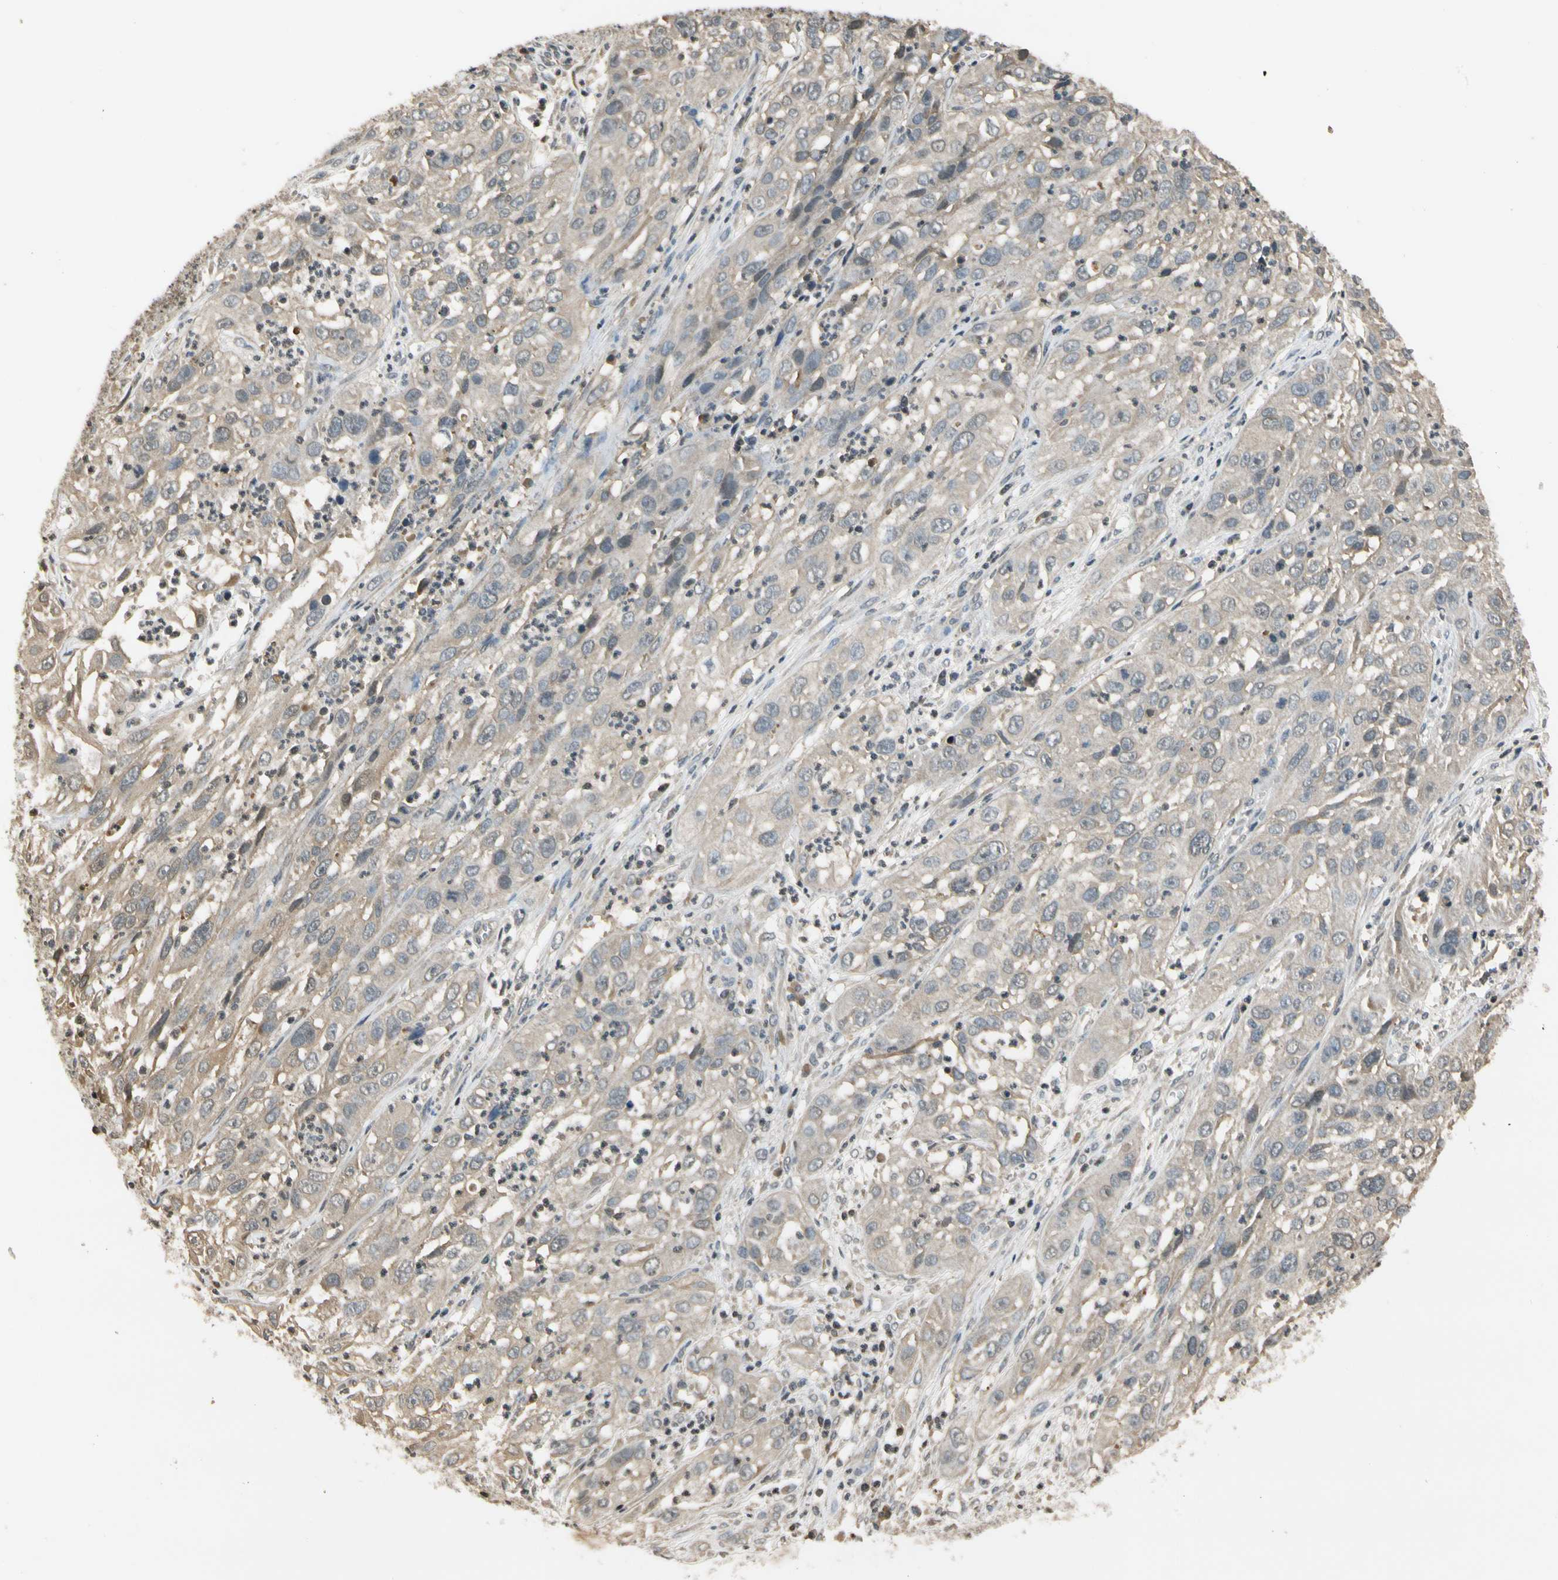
{"staining": {"intensity": "weak", "quantity": ">75%", "location": "cytoplasmic/membranous"}, "tissue": "cervical cancer", "cell_type": "Tumor cells", "image_type": "cancer", "snomed": [{"axis": "morphology", "description": "Squamous cell carcinoma, NOS"}, {"axis": "topography", "description": "Cervix"}], "caption": "Protein expression analysis of human cervical squamous cell carcinoma reveals weak cytoplasmic/membranous staining in about >75% of tumor cells.", "gene": "SOD1", "patient": {"sex": "female", "age": 32}}